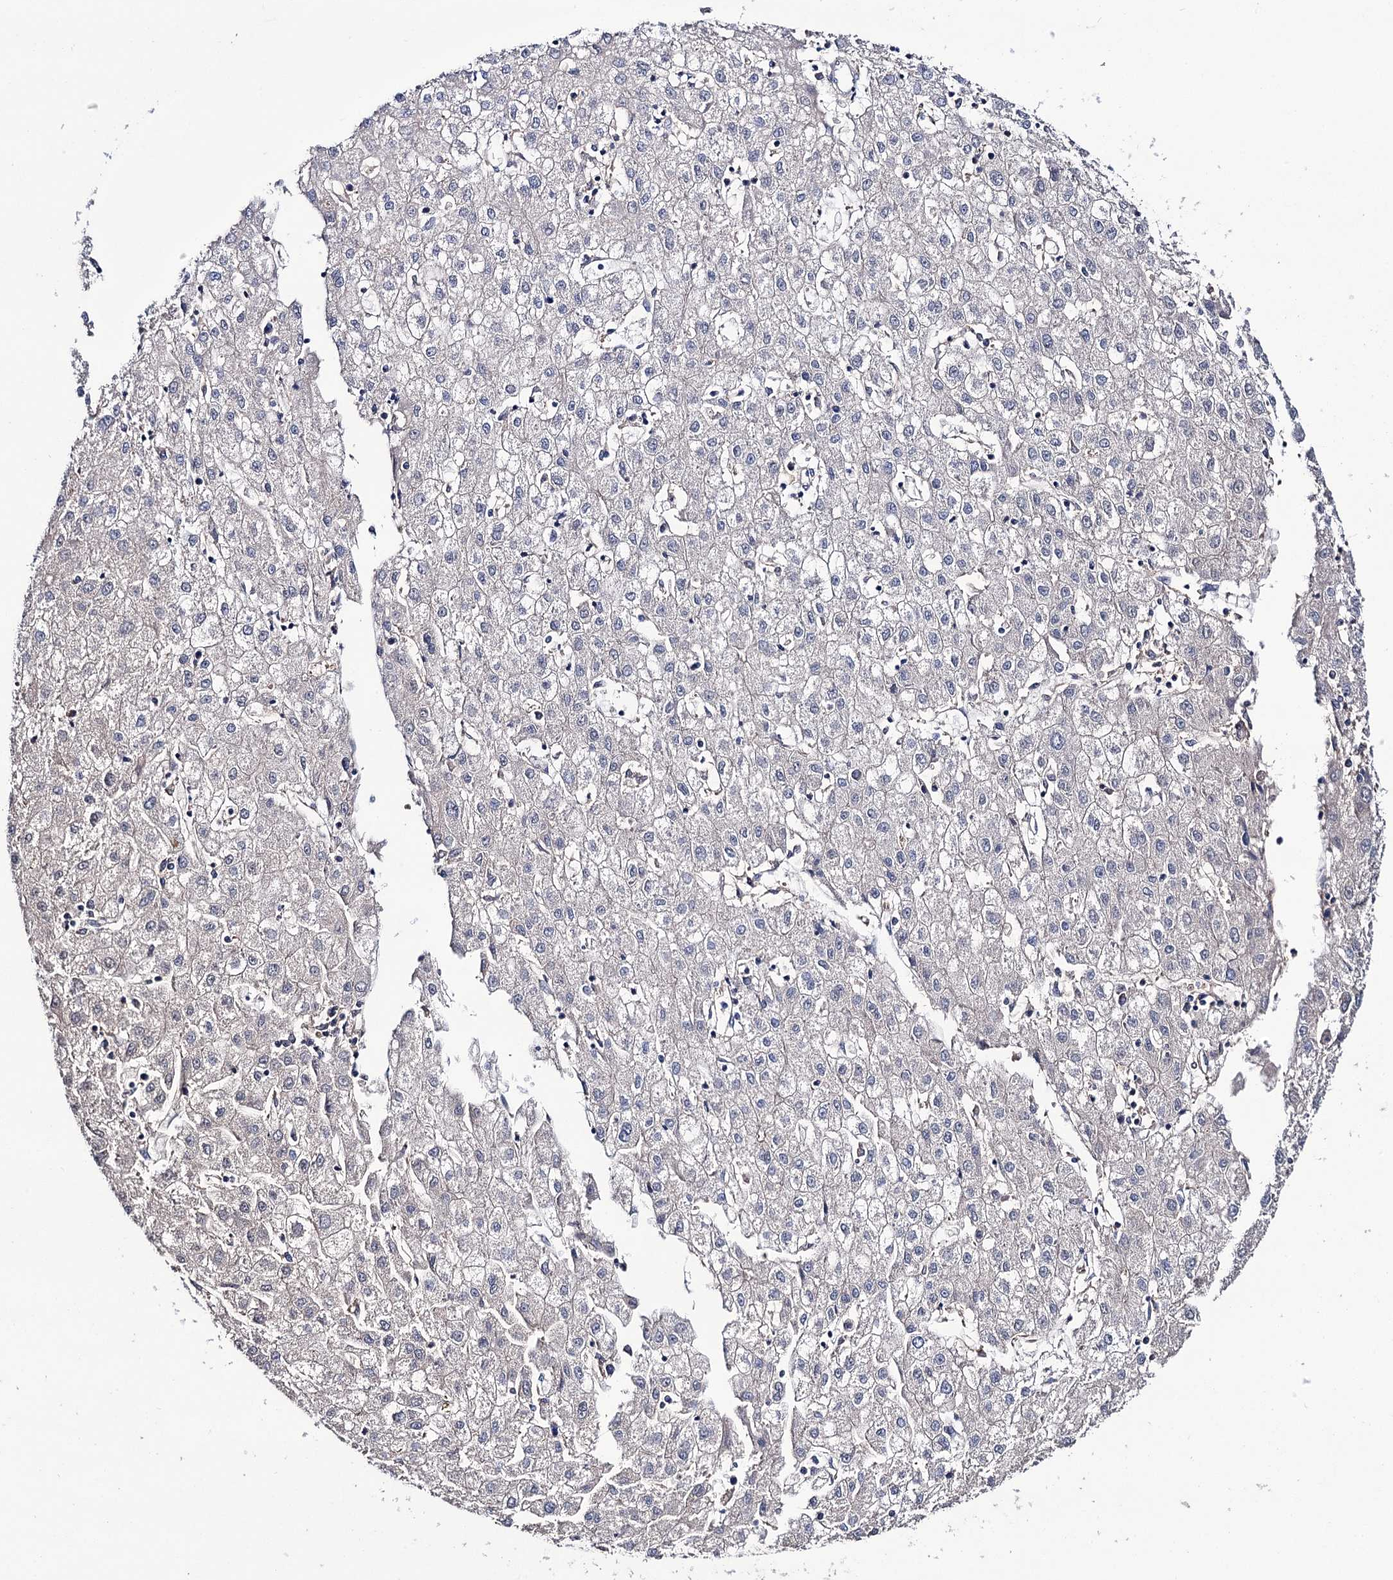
{"staining": {"intensity": "negative", "quantity": "none", "location": "none"}, "tissue": "liver cancer", "cell_type": "Tumor cells", "image_type": "cancer", "snomed": [{"axis": "morphology", "description": "Carcinoma, Hepatocellular, NOS"}, {"axis": "topography", "description": "Liver"}], "caption": "Immunohistochemistry (IHC) histopathology image of human liver cancer stained for a protein (brown), which exhibits no expression in tumor cells. (DAB (3,3'-diaminobenzidine) immunohistochemistry (IHC) visualized using brightfield microscopy, high magnification).", "gene": "PPP1R32", "patient": {"sex": "male", "age": 72}}